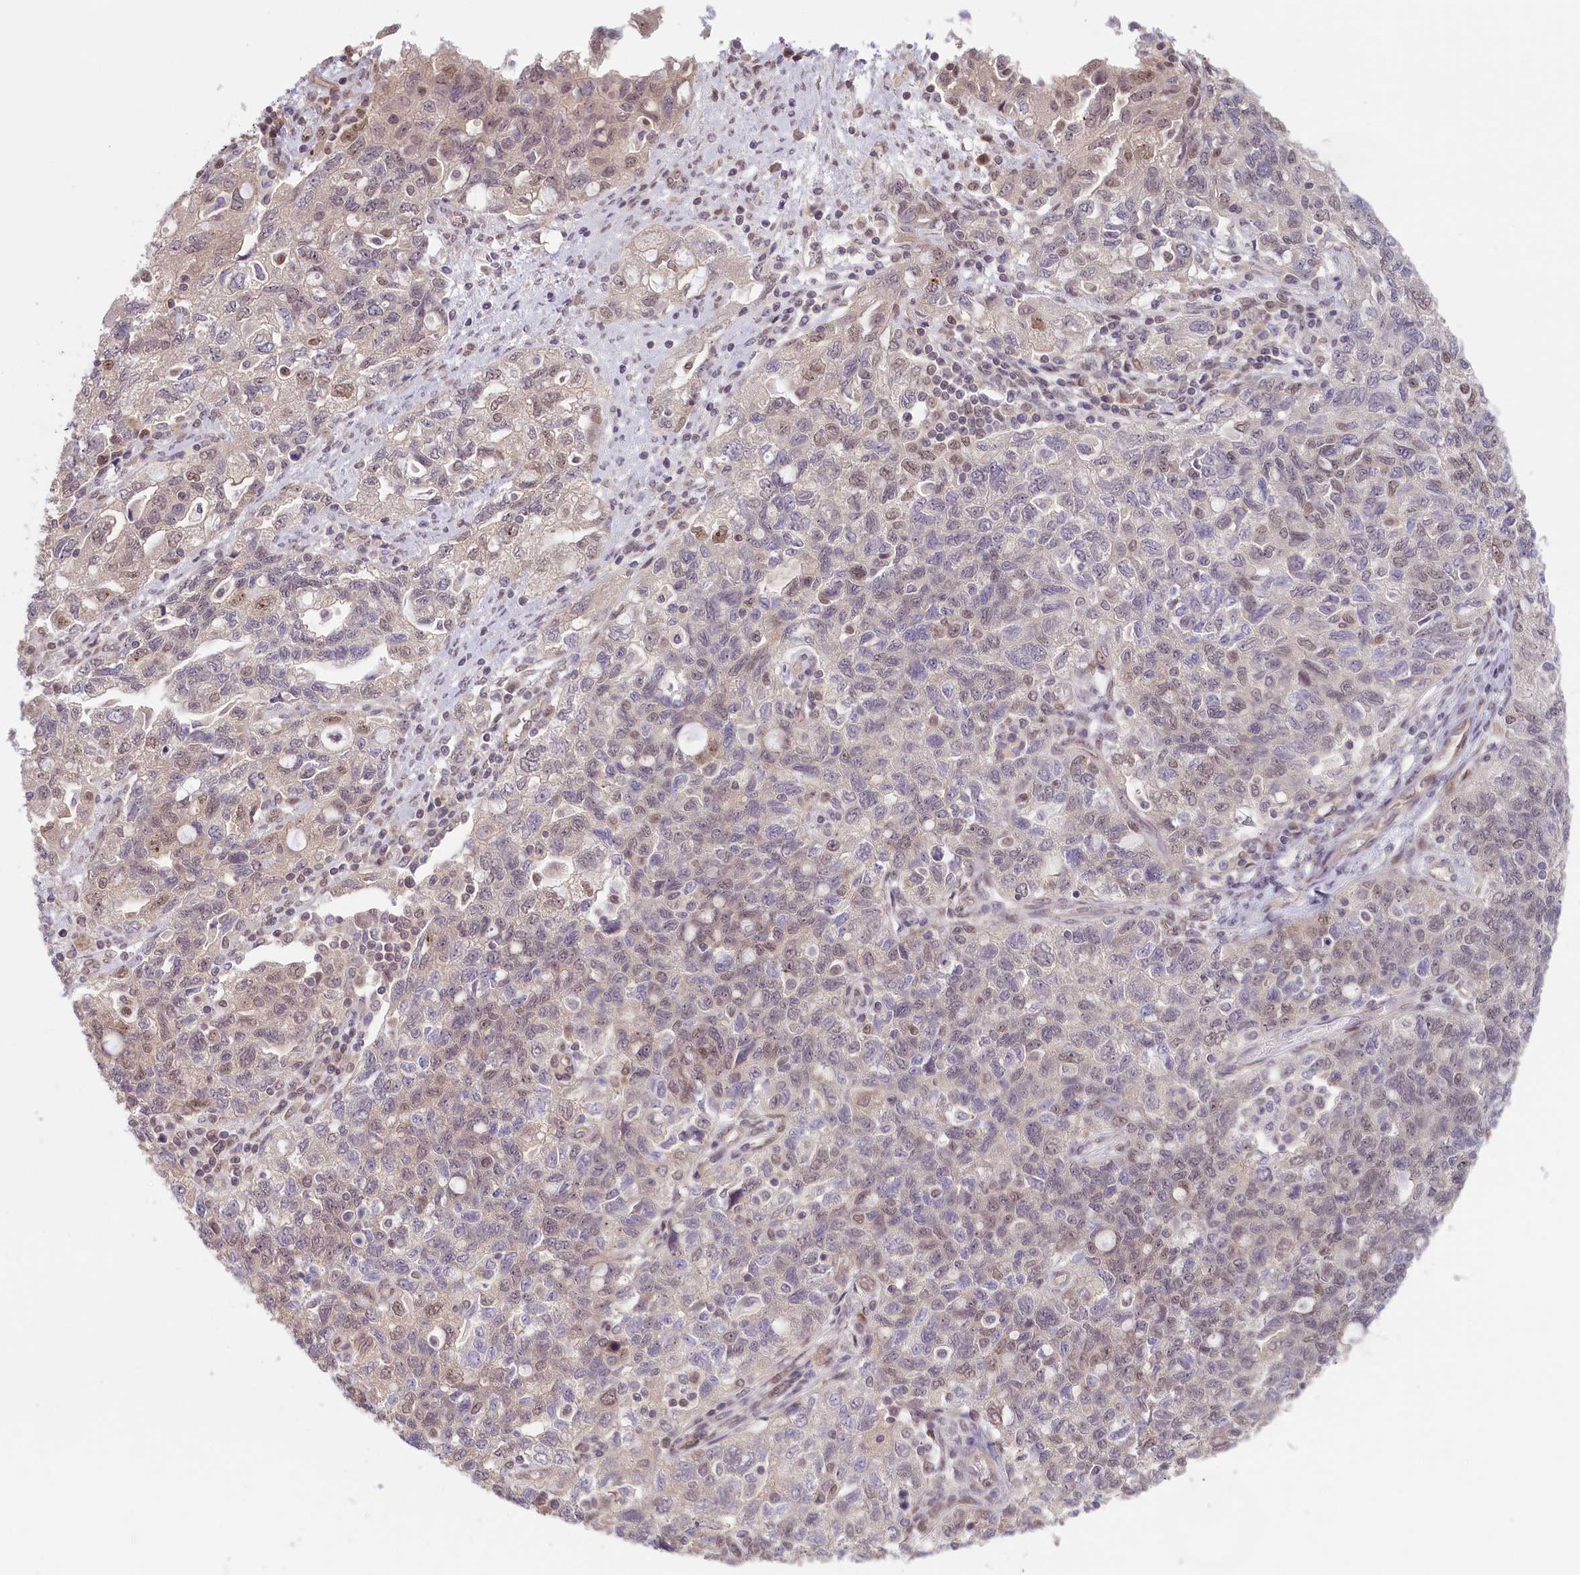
{"staining": {"intensity": "weak", "quantity": "25%-75%", "location": "nuclear"}, "tissue": "ovarian cancer", "cell_type": "Tumor cells", "image_type": "cancer", "snomed": [{"axis": "morphology", "description": "Carcinoma, NOS"}, {"axis": "morphology", "description": "Cystadenocarcinoma, serous, NOS"}, {"axis": "topography", "description": "Ovary"}], "caption": "A photomicrograph of ovarian cancer (carcinoma) stained for a protein shows weak nuclear brown staining in tumor cells.", "gene": "C19orf44", "patient": {"sex": "female", "age": 69}}